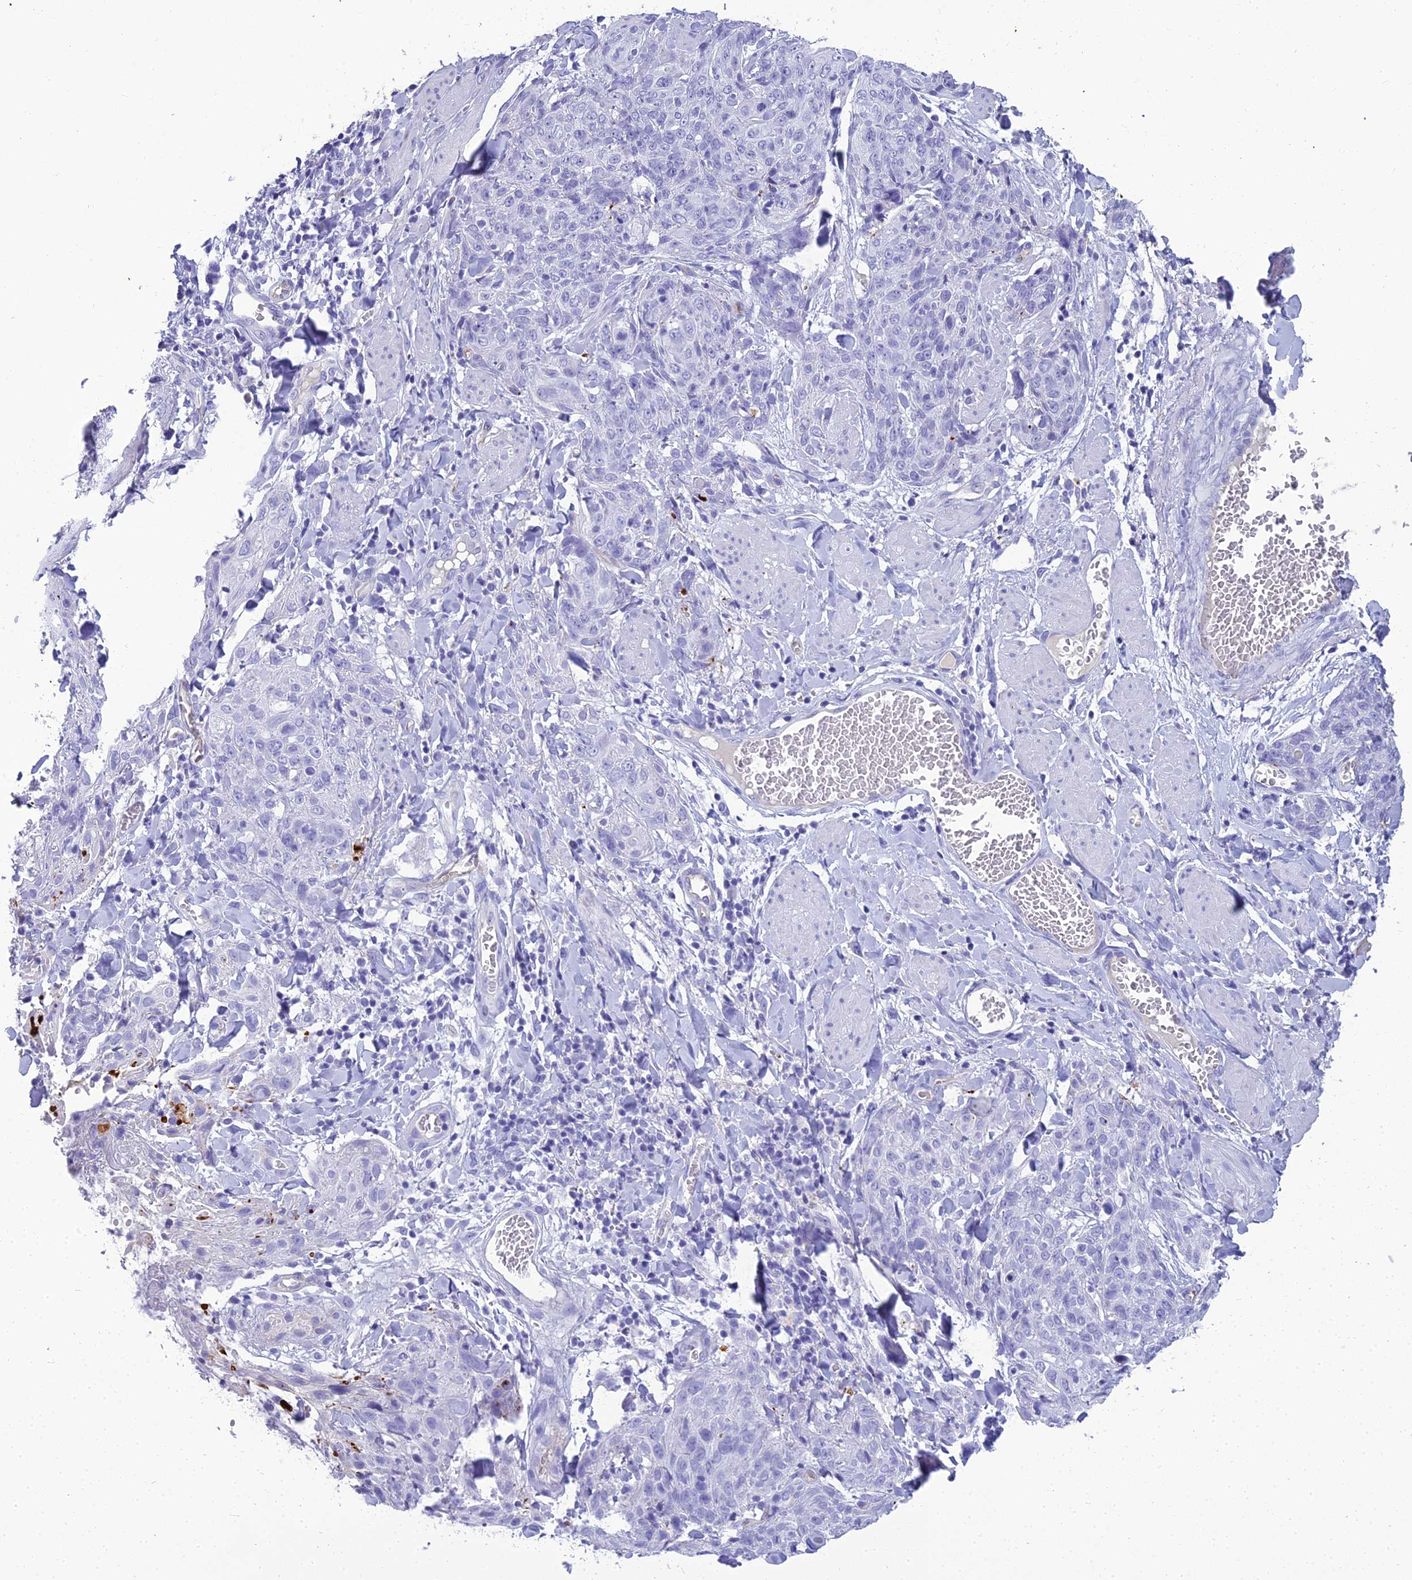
{"staining": {"intensity": "negative", "quantity": "none", "location": "none"}, "tissue": "skin cancer", "cell_type": "Tumor cells", "image_type": "cancer", "snomed": [{"axis": "morphology", "description": "Squamous cell carcinoma, NOS"}, {"axis": "topography", "description": "Skin"}, {"axis": "topography", "description": "Vulva"}], "caption": "This is an IHC micrograph of skin cancer. There is no expression in tumor cells.", "gene": "NINJ1", "patient": {"sex": "female", "age": 85}}